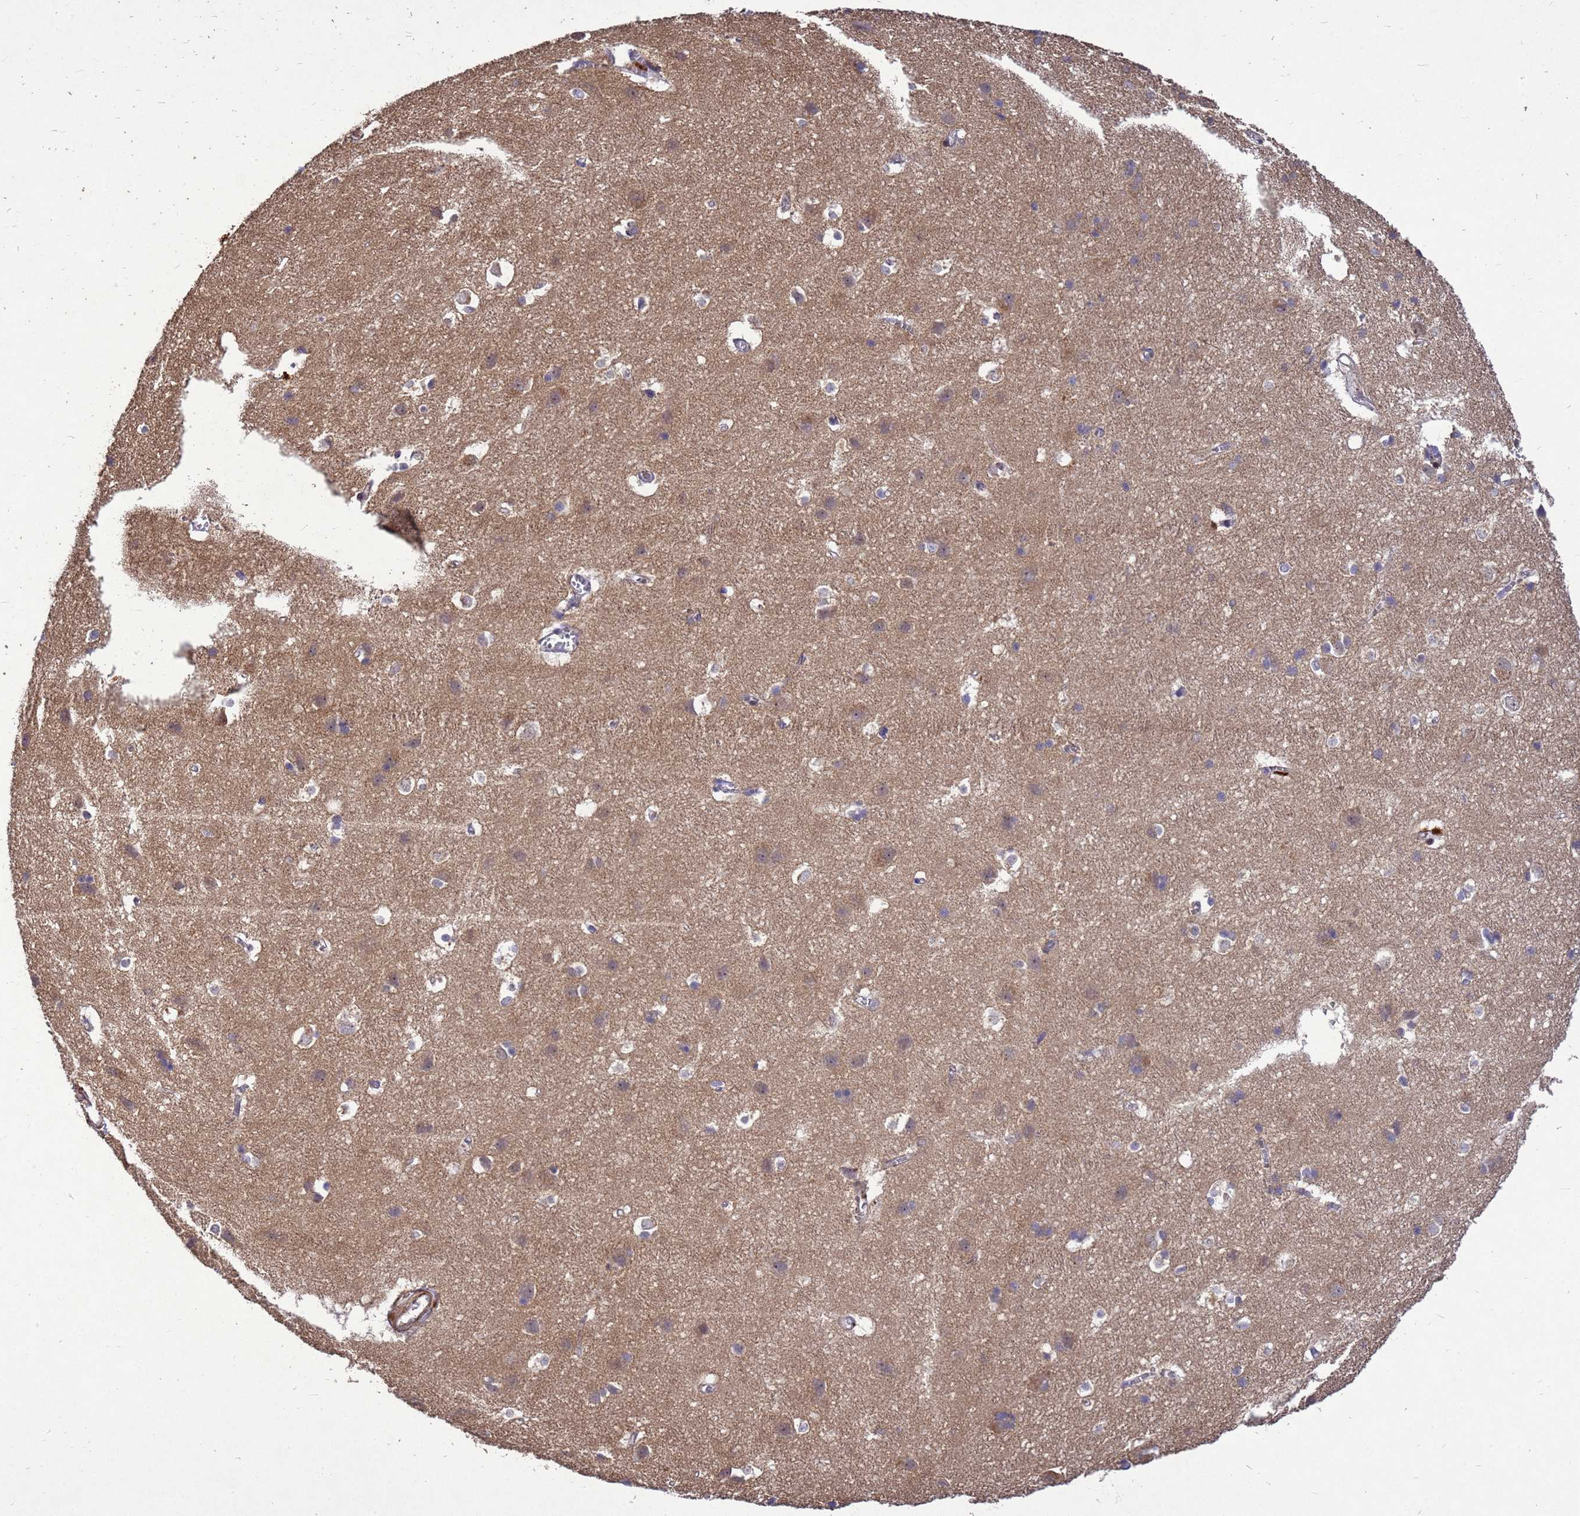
{"staining": {"intensity": "moderate", "quantity": "25%-75%", "location": "cytoplasmic/membranous"}, "tissue": "cerebral cortex", "cell_type": "Endothelial cells", "image_type": "normal", "snomed": [{"axis": "morphology", "description": "Normal tissue, NOS"}, {"axis": "topography", "description": "Cerebral cortex"}], "caption": "Benign cerebral cortex reveals moderate cytoplasmic/membranous positivity in approximately 25%-75% of endothelial cells.", "gene": "RSPRY1", "patient": {"sex": "male", "age": 54}}